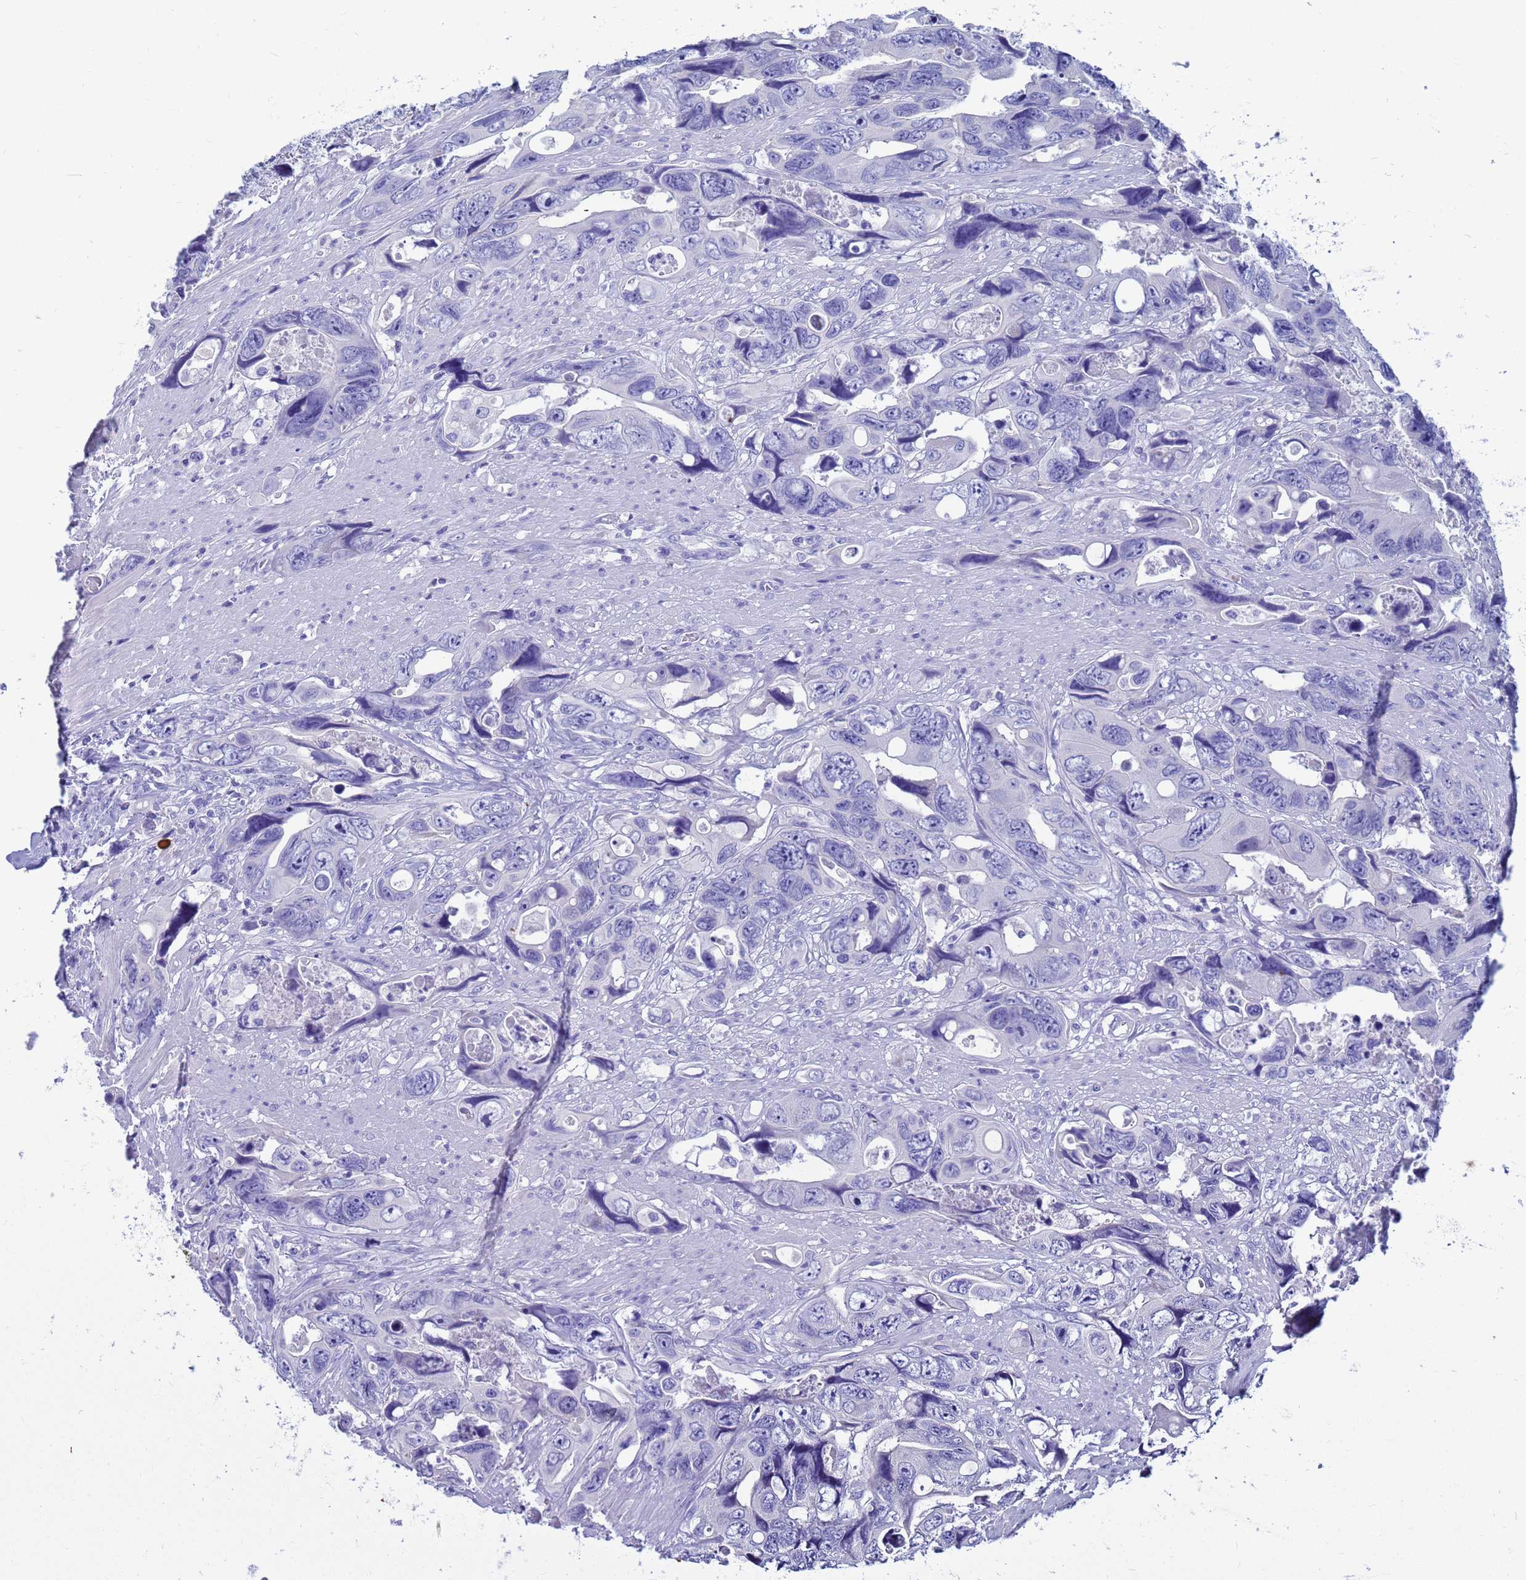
{"staining": {"intensity": "negative", "quantity": "none", "location": "none"}, "tissue": "colorectal cancer", "cell_type": "Tumor cells", "image_type": "cancer", "snomed": [{"axis": "morphology", "description": "Adenocarcinoma, NOS"}, {"axis": "topography", "description": "Rectum"}], "caption": "High magnification brightfield microscopy of colorectal adenocarcinoma stained with DAB (brown) and counterstained with hematoxylin (blue): tumor cells show no significant staining.", "gene": "SYCN", "patient": {"sex": "male", "age": 57}}